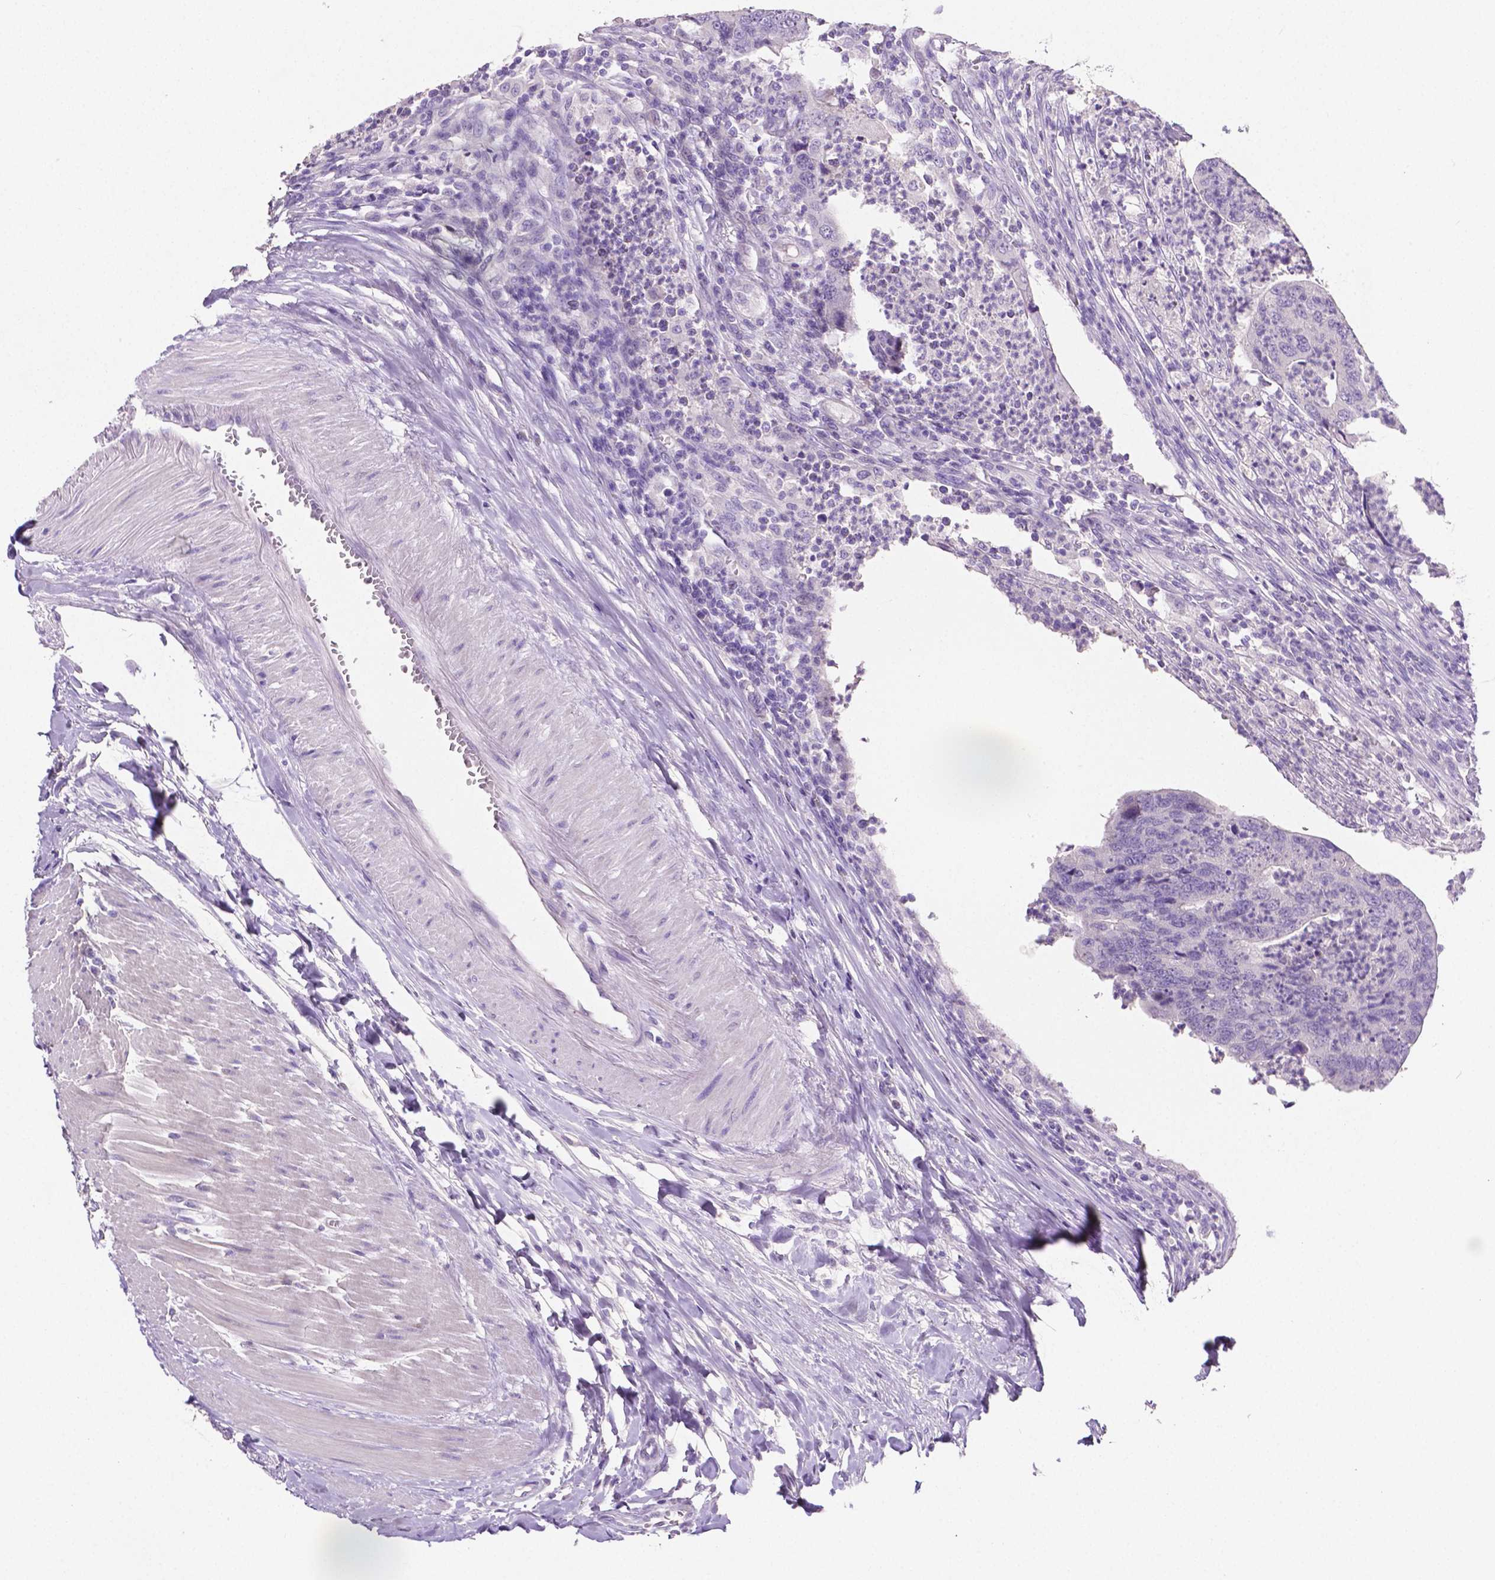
{"staining": {"intensity": "negative", "quantity": "none", "location": "none"}, "tissue": "colorectal cancer", "cell_type": "Tumor cells", "image_type": "cancer", "snomed": [{"axis": "morphology", "description": "Adenocarcinoma, NOS"}, {"axis": "topography", "description": "Colon"}], "caption": "This is an IHC histopathology image of colorectal adenocarcinoma. There is no positivity in tumor cells.", "gene": "SLC22A2", "patient": {"sex": "female", "age": 67}}